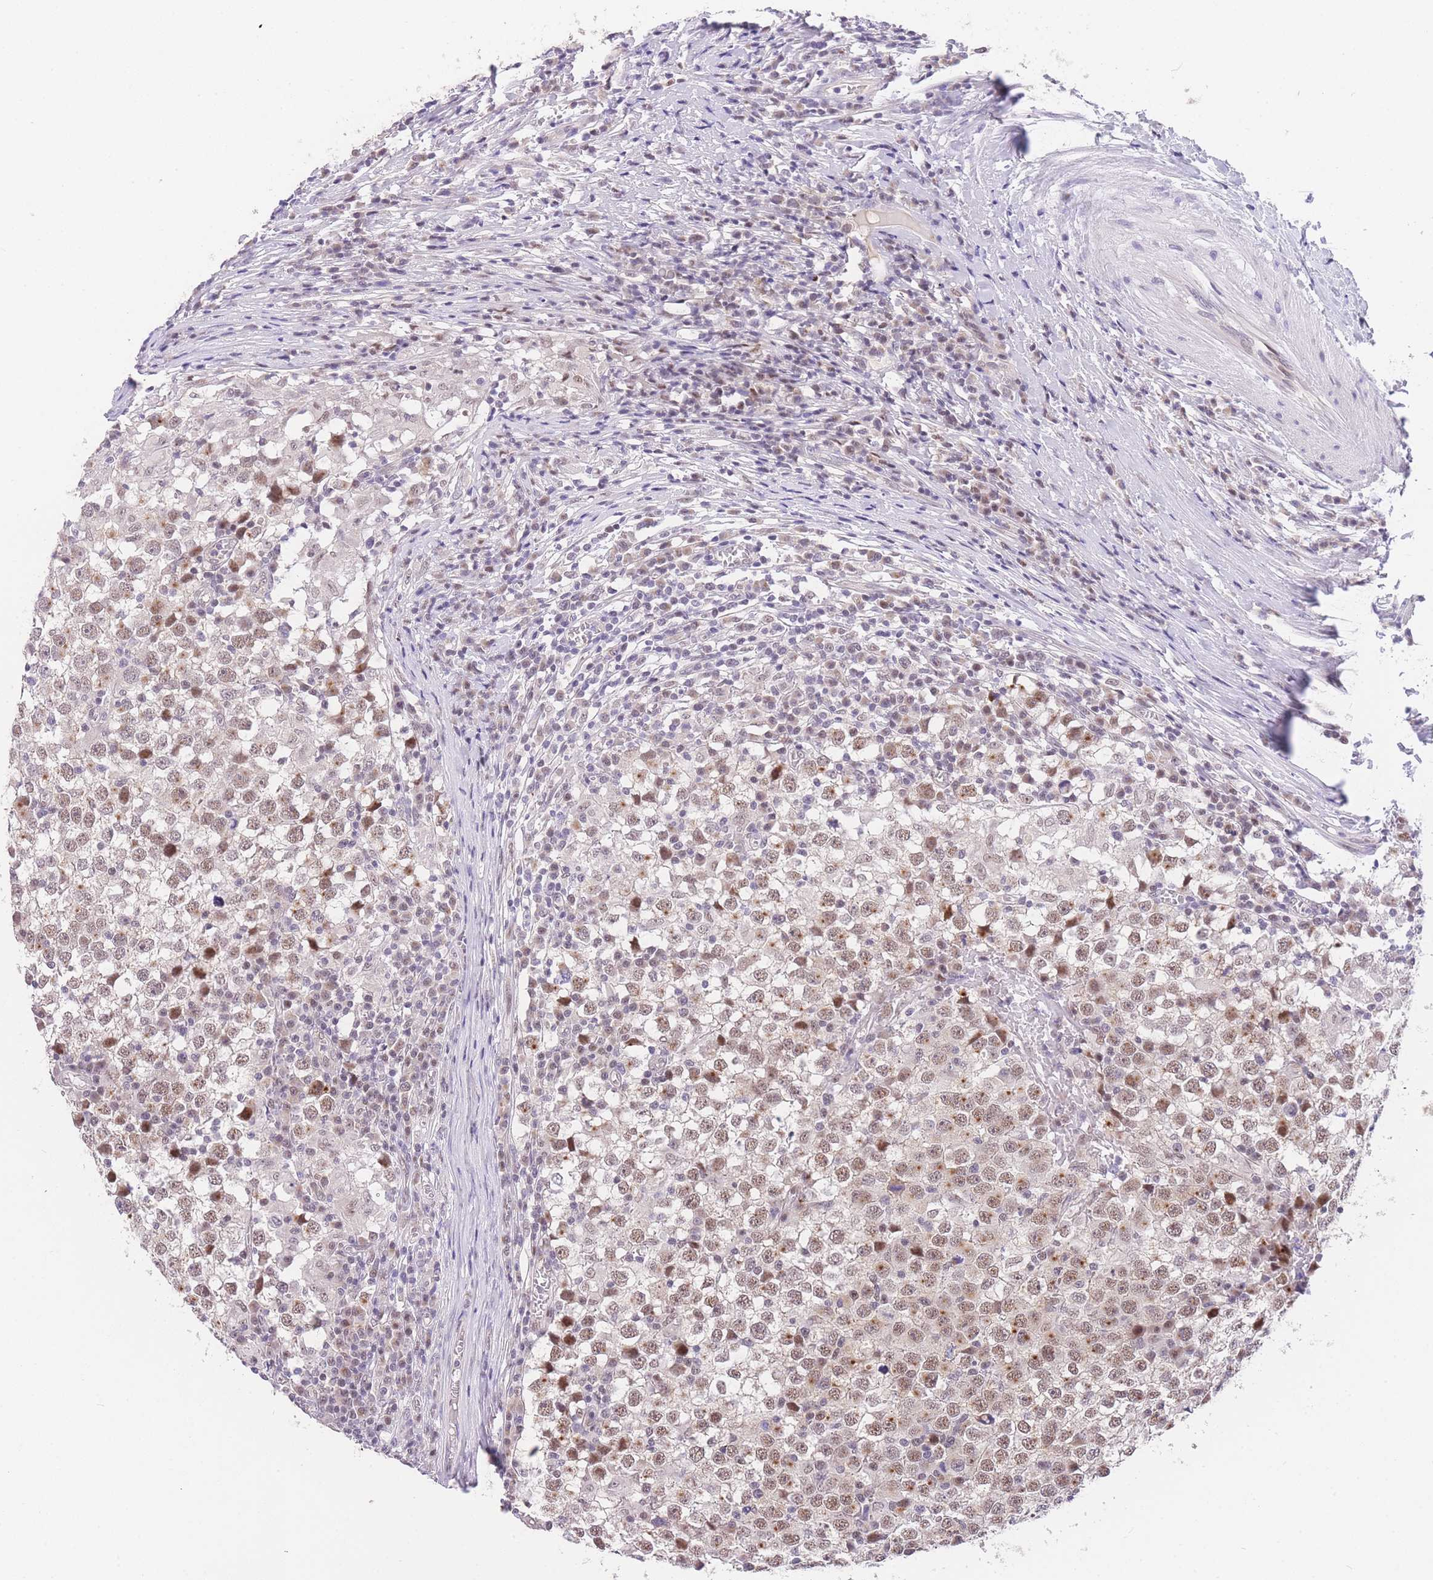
{"staining": {"intensity": "moderate", "quantity": "25%-75%", "location": "nuclear"}, "tissue": "testis cancer", "cell_type": "Tumor cells", "image_type": "cancer", "snomed": [{"axis": "morphology", "description": "Seminoma, NOS"}, {"axis": "topography", "description": "Testis"}], "caption": "Human testis cancer (seminoma) stained with a brown dye displays moderate nuclear positive expression in about 25%-75% of tumor cells.", "gene": "SLC35F2", "patient": {"sex": "male", "age": 65}}